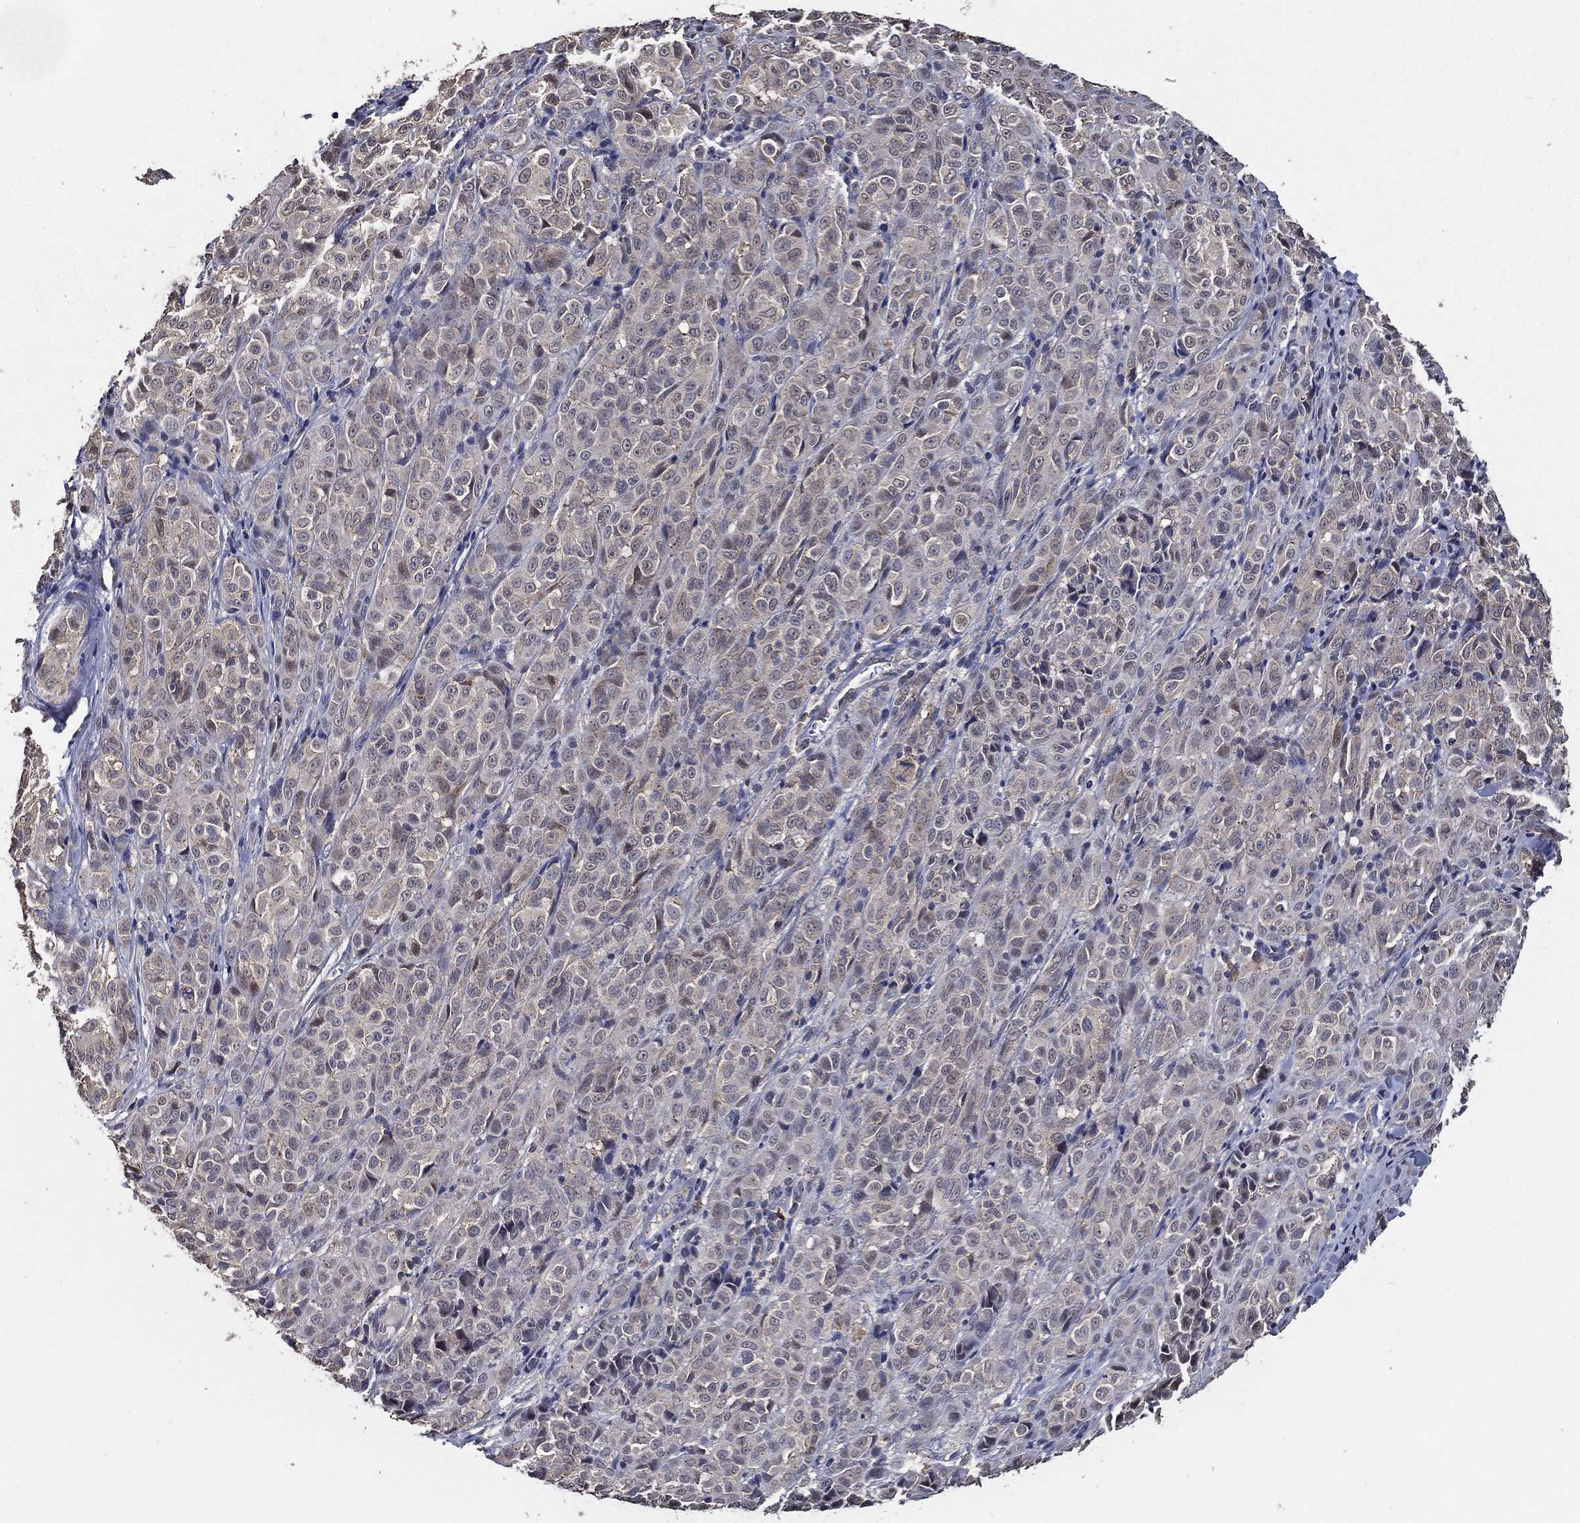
{"staining": {"intensity": "negative", "quantity": "none", "location": "none"}, "tissue": "melanoma", "cell_type": "Tumor cells", "image_type": "cancer", "snomed": [{"axis": "morphology", "description": "Malignant melanoma, NOS"}, {"axis": "topography", "description": "Skin"}], "caption": "IHC image of neoplastic tissue: human melanoma stained with DAB (3,3'-diaminobenzidine) exhibits no significant protein staining in tumor cells. The staining was performed using DAB (3,3'-diaminobenzidine) to visualize the protein expression in brown, while the nuclei were stained in blue with hematoxylin (Magnification: 20x).", "gene": "PCNT", "patient": {"sex": "male", "age": 89}}